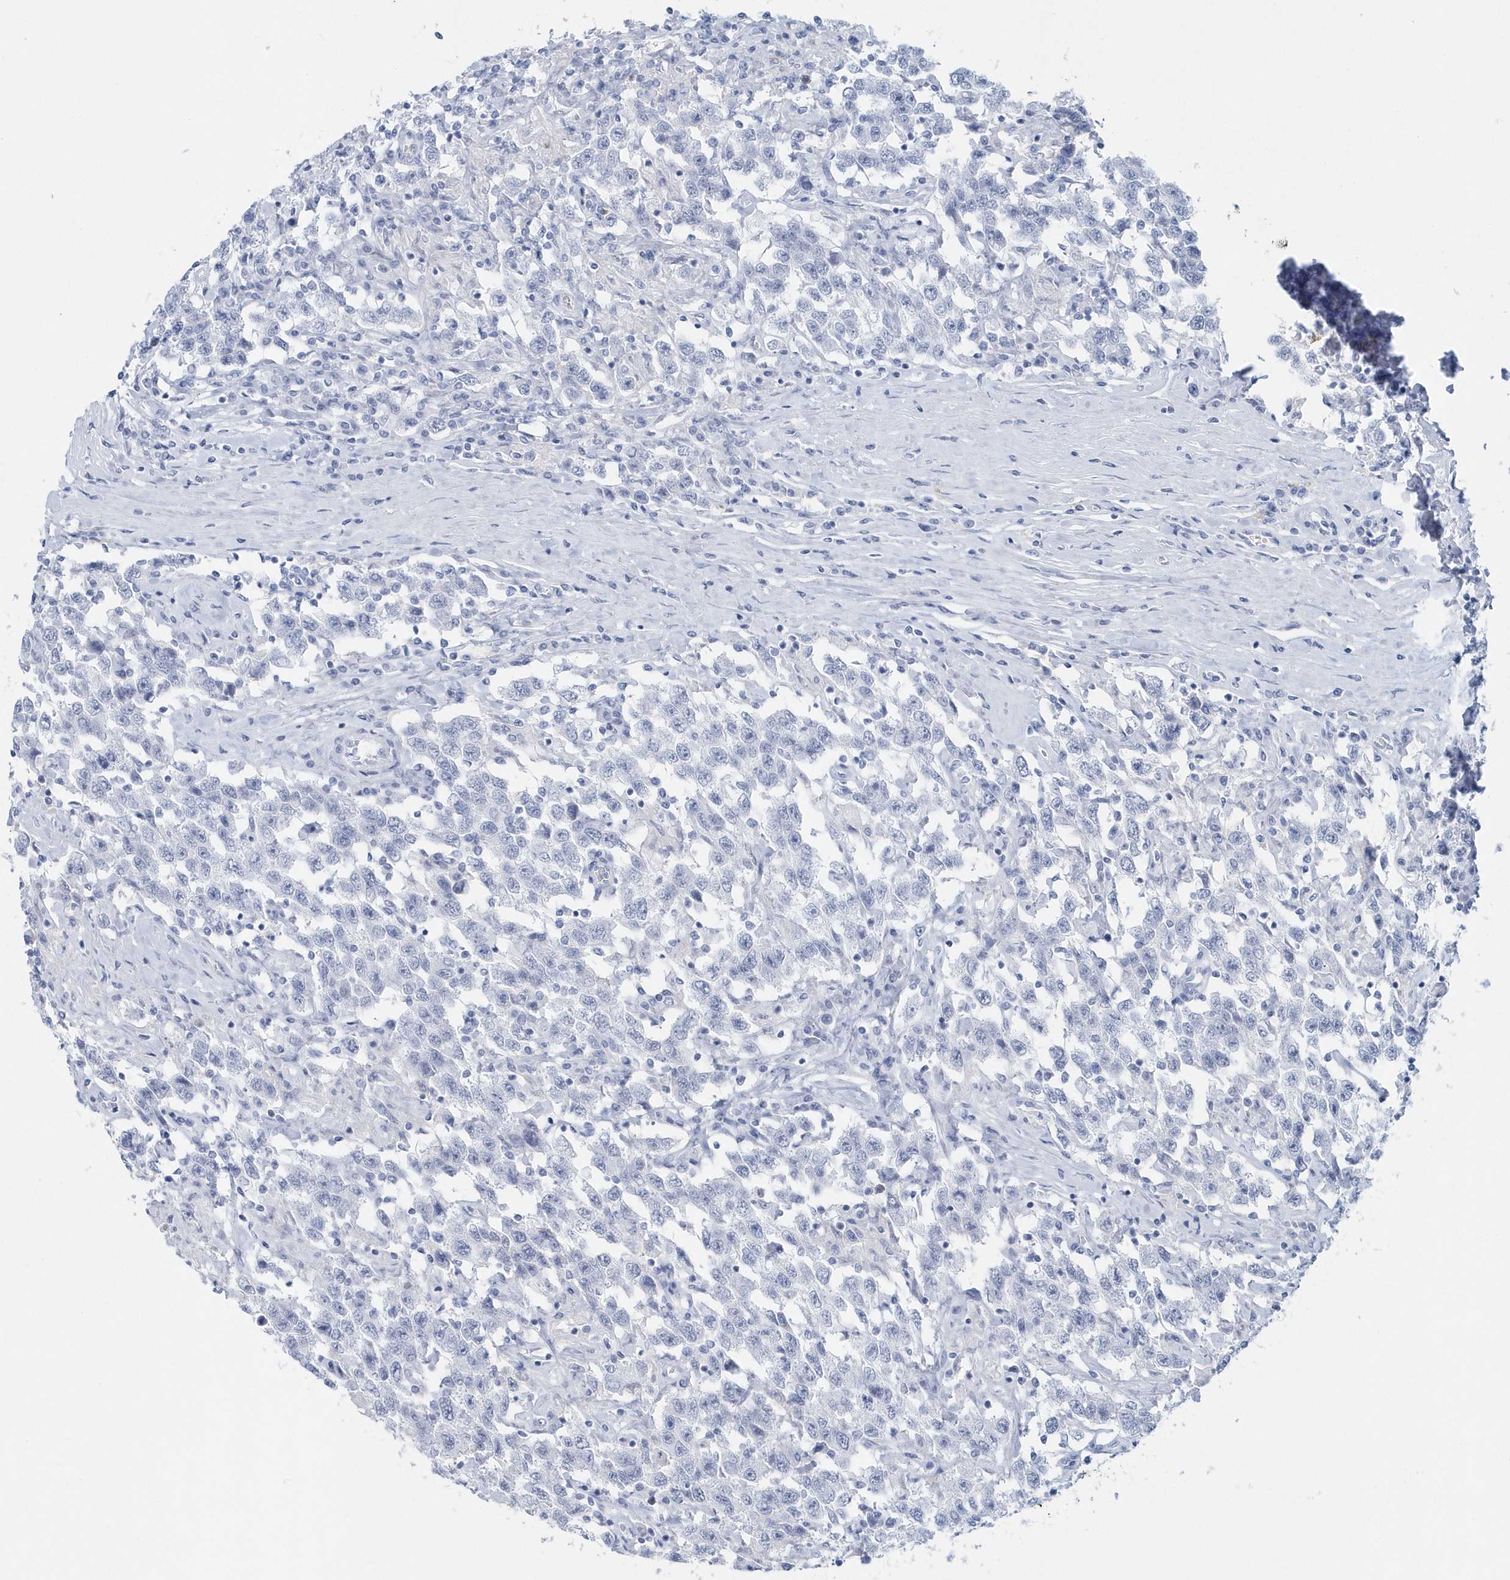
{"staining": {"intensity": "negative", "quantity": "none", "location": "none"}, "tissue": "testis cancer", "cell_type": "Tumor cells", "image_type": "cancer", "snomed": [{"axis": "morphology", "description": "Seminoma, NOS"}, {"axis": "topography", "description": "Testis"}], "caption": "Tumor cells show no significant staining in testis seminoma.", "gene": "PTPRO", "patient": {"sex": "male", "age": 41}}